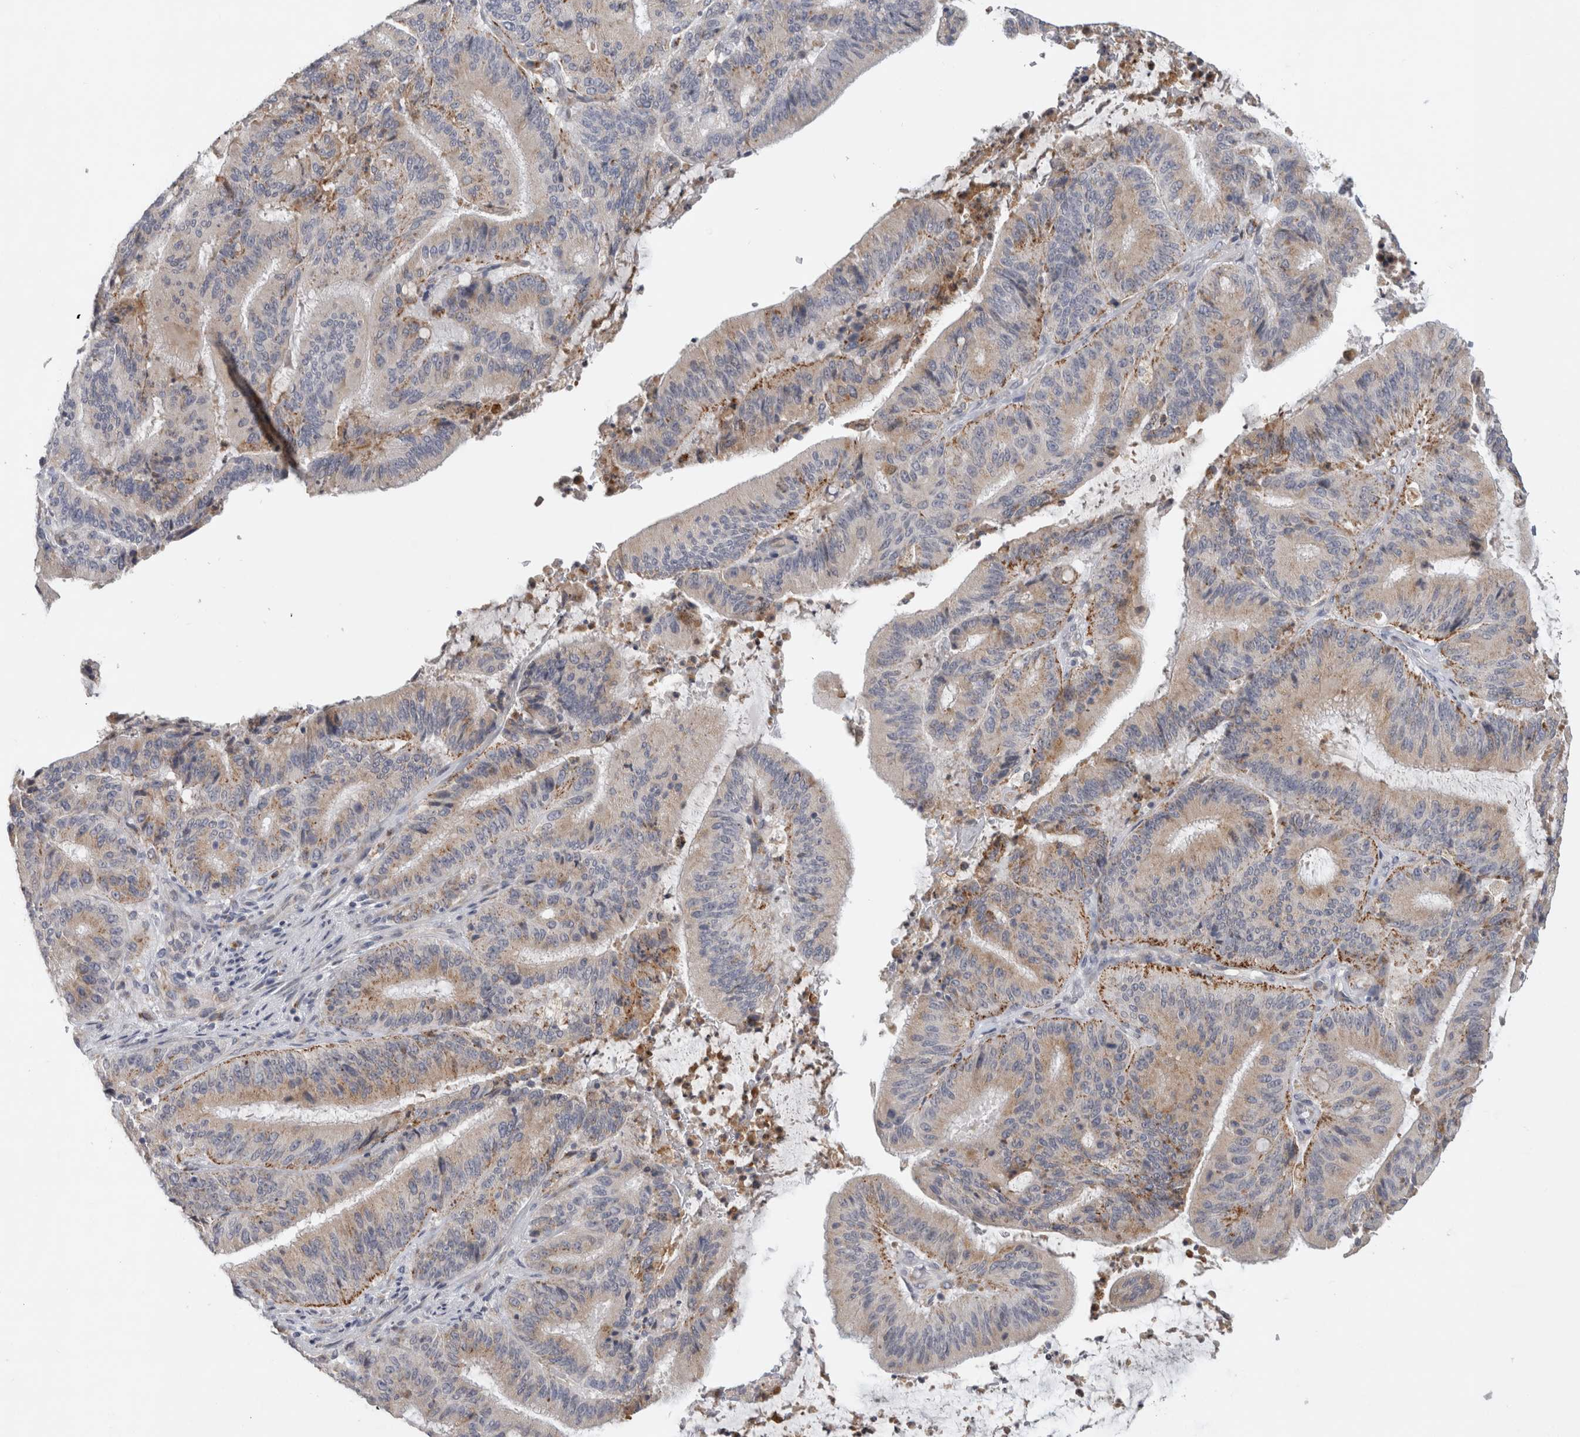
{"staining": {"intensity": "strong", "quantity": "25%-75%", "location": "cytoplasmic/membranous"}, "tissue": "liver cancer", "cell_type": "Tumor cells", "image_type": "cancer", "snomed": [{"axis": "morphology", "description": "Normal tissue, NOS"}, {"axis": "morphology", "description": "Cholangiocarcinoma"}, {"axis": "topography", "description": "Liver"}, {"axis": "topography", "description": "Peripheral nerve tissue"}], "caption": "Strong cytoplasmic/membranous protein staining is identified in approximately 25%-75% of tumor cells in cholangiocarcinoma (liver). The protein of interest is shown in brown color, while the nuclei are stained blue.", "gene": "MGAT1", "patient": {"sex": "female", "age": 73}}